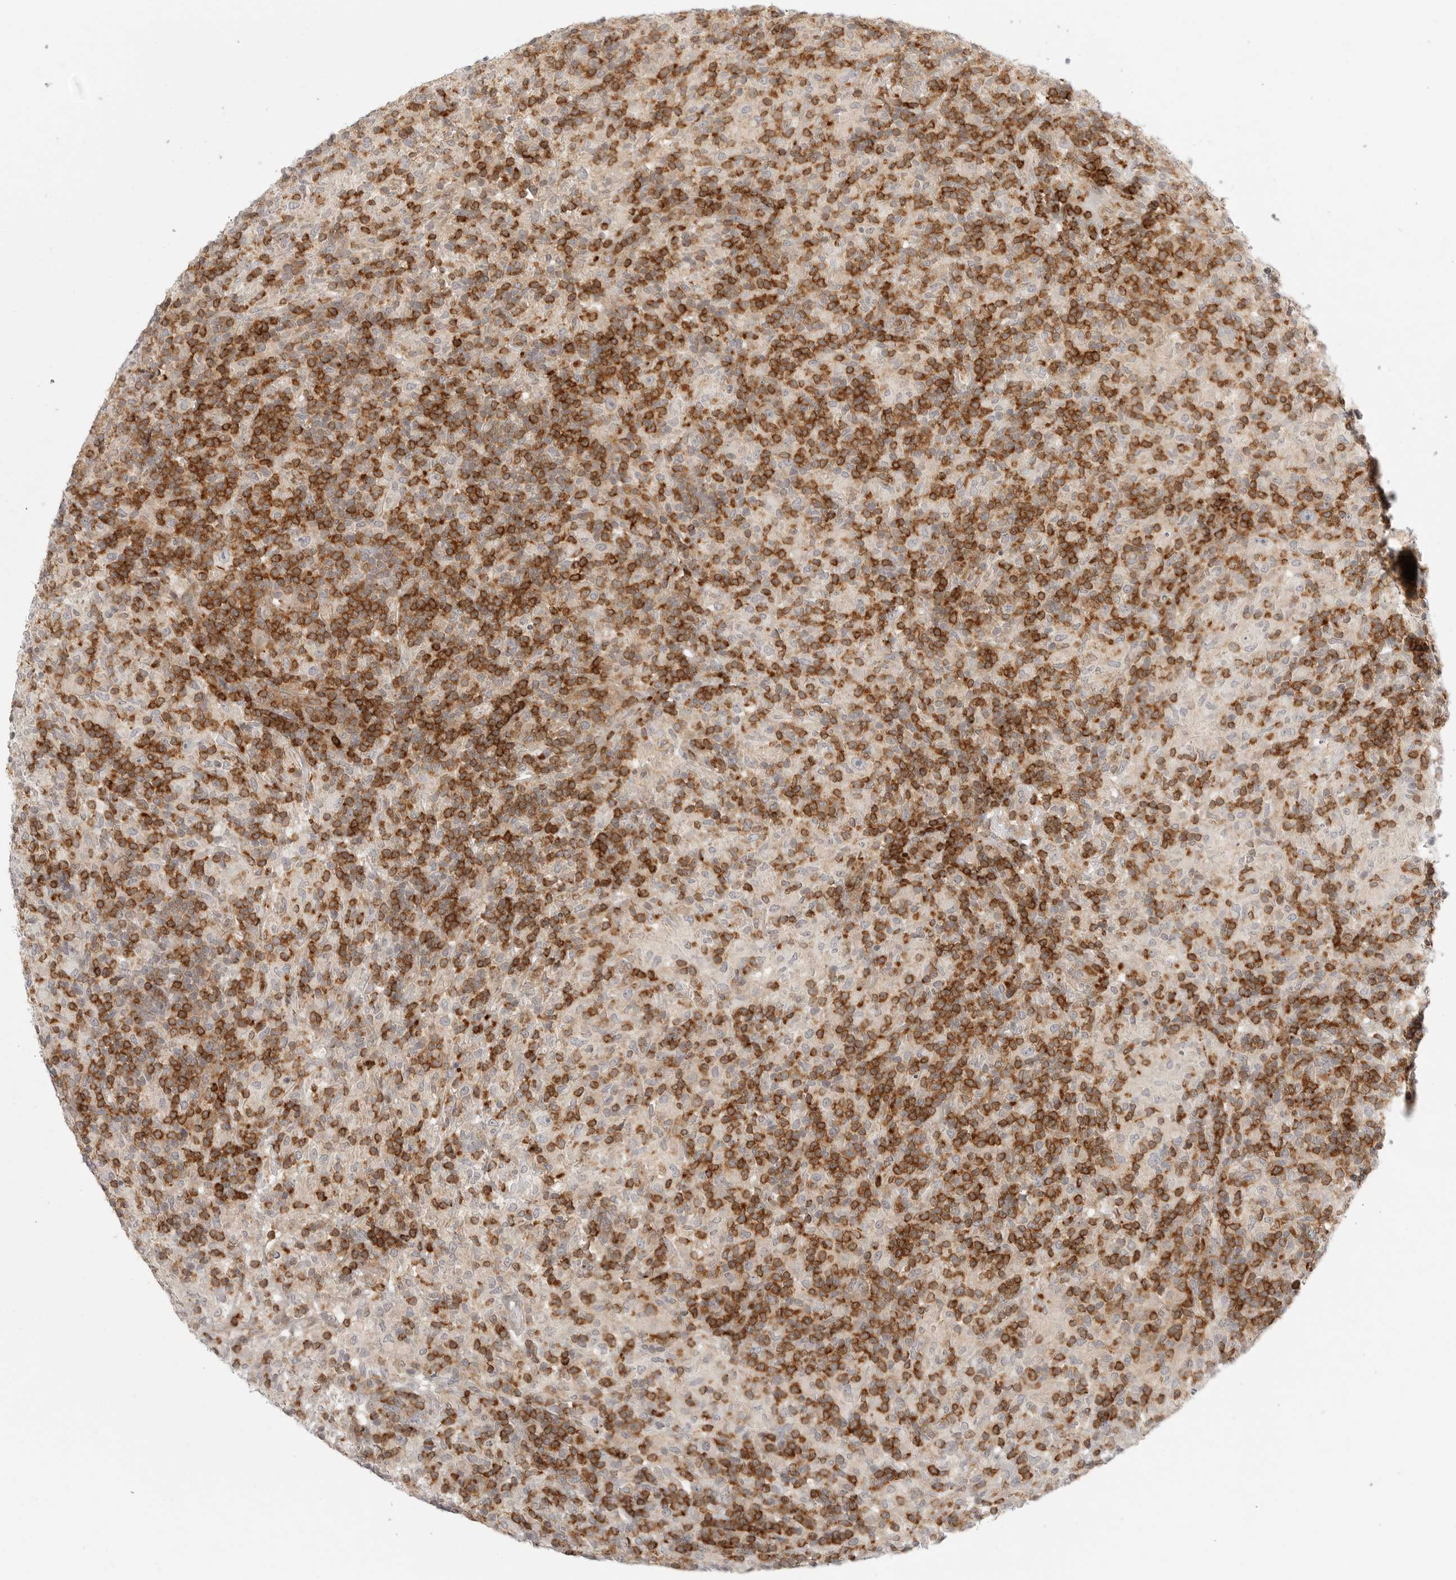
{"staining": {"intensity": "negative", "quantity": "none", "location": "none"}, "tissue": "lymphoma", "cell_type": "Tumor cells", "image_type": "cancer", "snomed": [{"axis": "morphology", "description": "Hodgkin's disease, NOS"}, {"axis": "topography", "description": "Lymph node"}], "caption": "This is a micrograph of immunohistochemistry (IHC) staining of Hodgkin's disease, which shows no expression in tumor cells.", "gene": "SH3KBP1", "patient": {"sex": "male", "age": 70}}